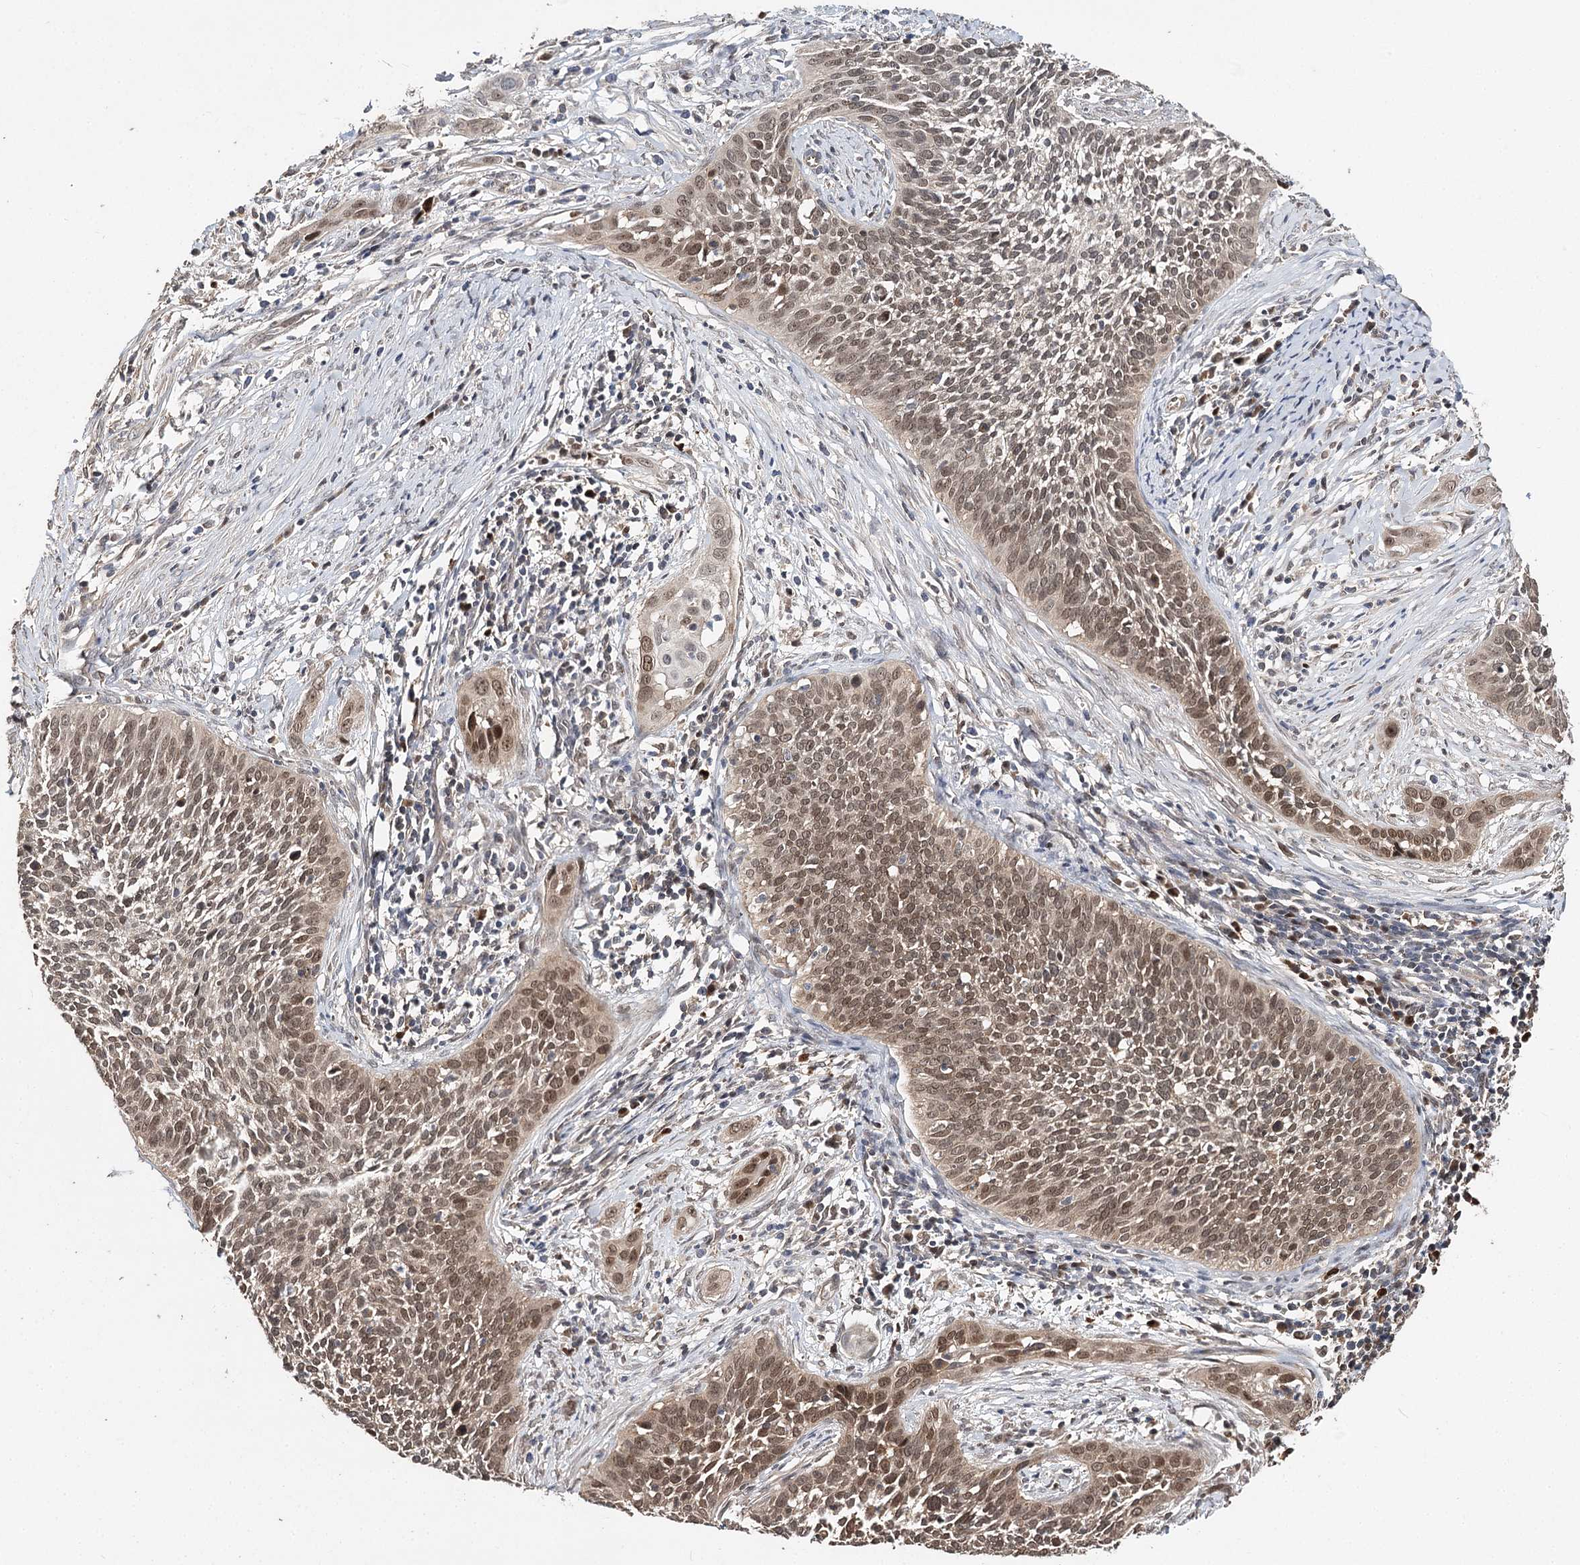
{"staining": {"intensity": "moderate", "quantity": ">75%", "location": "nuclear"}, "tissue": "cervical cancer", "cell_type": "Tumor cells", "image_type": "cancer", "snomed": [{"axis": "morphology", "description": "Squamous cell carcinoma, NOS"}, {"axis": "topography", "description": "Cervix"}], "caption": "Tumor cells demonstrate moderate nuclear staining in approximately >75% of cells in squamous cell carcinoma (cervical).", "gene": "NOPCHAP1", "patient": {"sex": "female", "age": 34}}